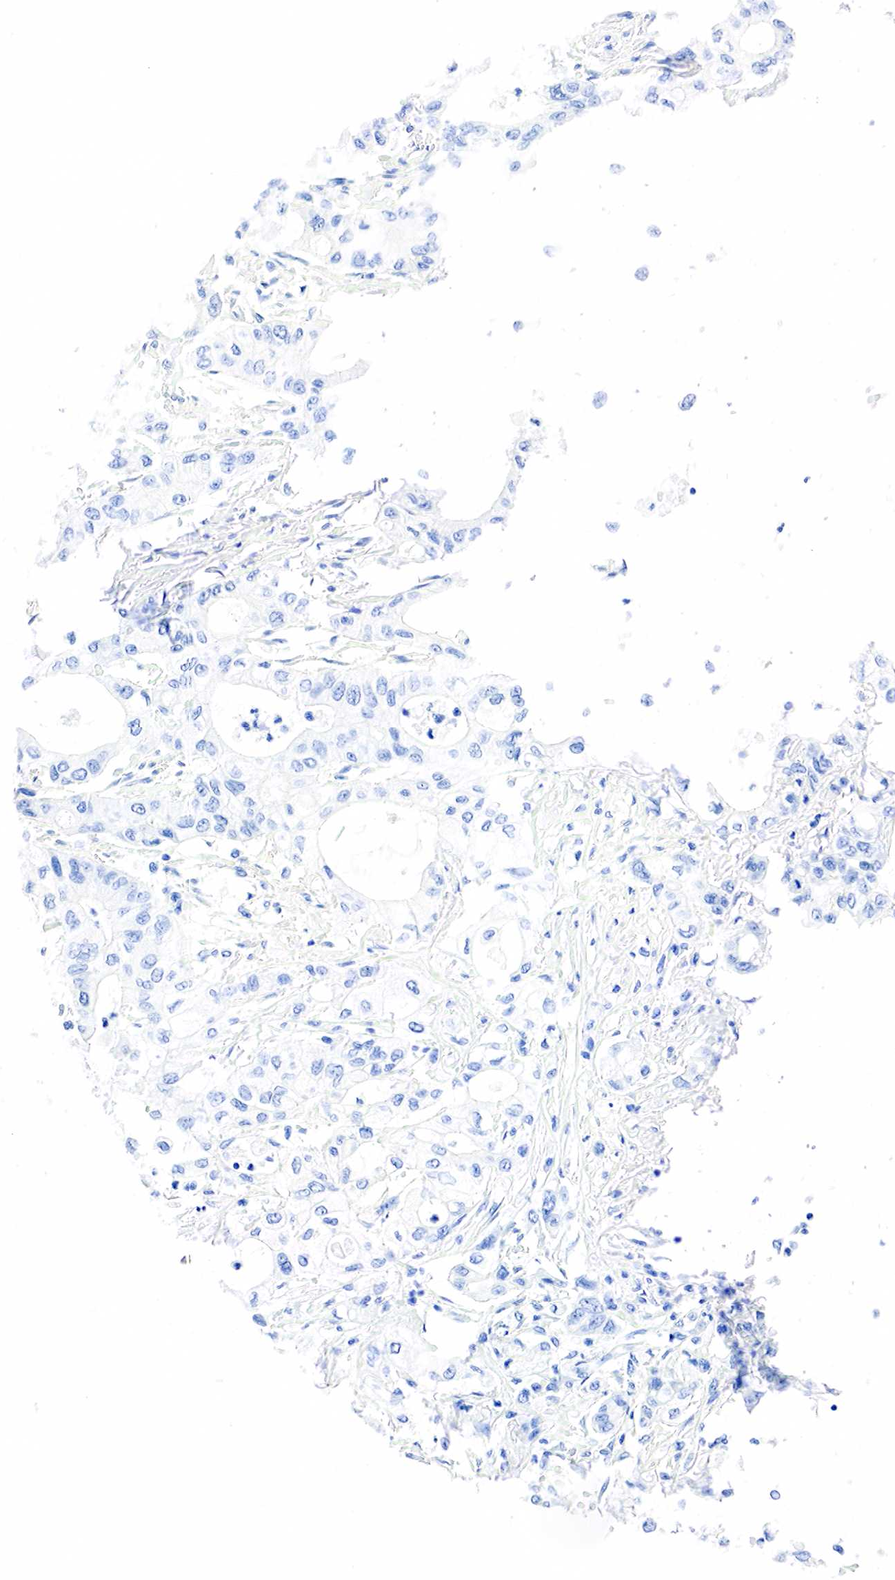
{"staining": {"intensity": "negative", "quantity": "none", "location": "none"}, "tissue": "pancreatic cancer", "cell_type": "Tumor cells", "image_type": "cancer", "snomed": [{"axis": "morphology", "description": "Adenocarcinoma, NOS"}, {"axis": "topography", "description": "Pancreas"}], "caption": "A photomicrograph of pancreatic adenocarcinoma stained for a protein displays no brown staining in tumor cells. (Stains: DAB (3,3'-diaminobenzidine) immunohistochemistry (IHC) with hematoxylin counter stain, Microscopy: brightfield microscopy at high magnification).", "gene": "PTH", "patient": {"sex": "male", "age": 79}}